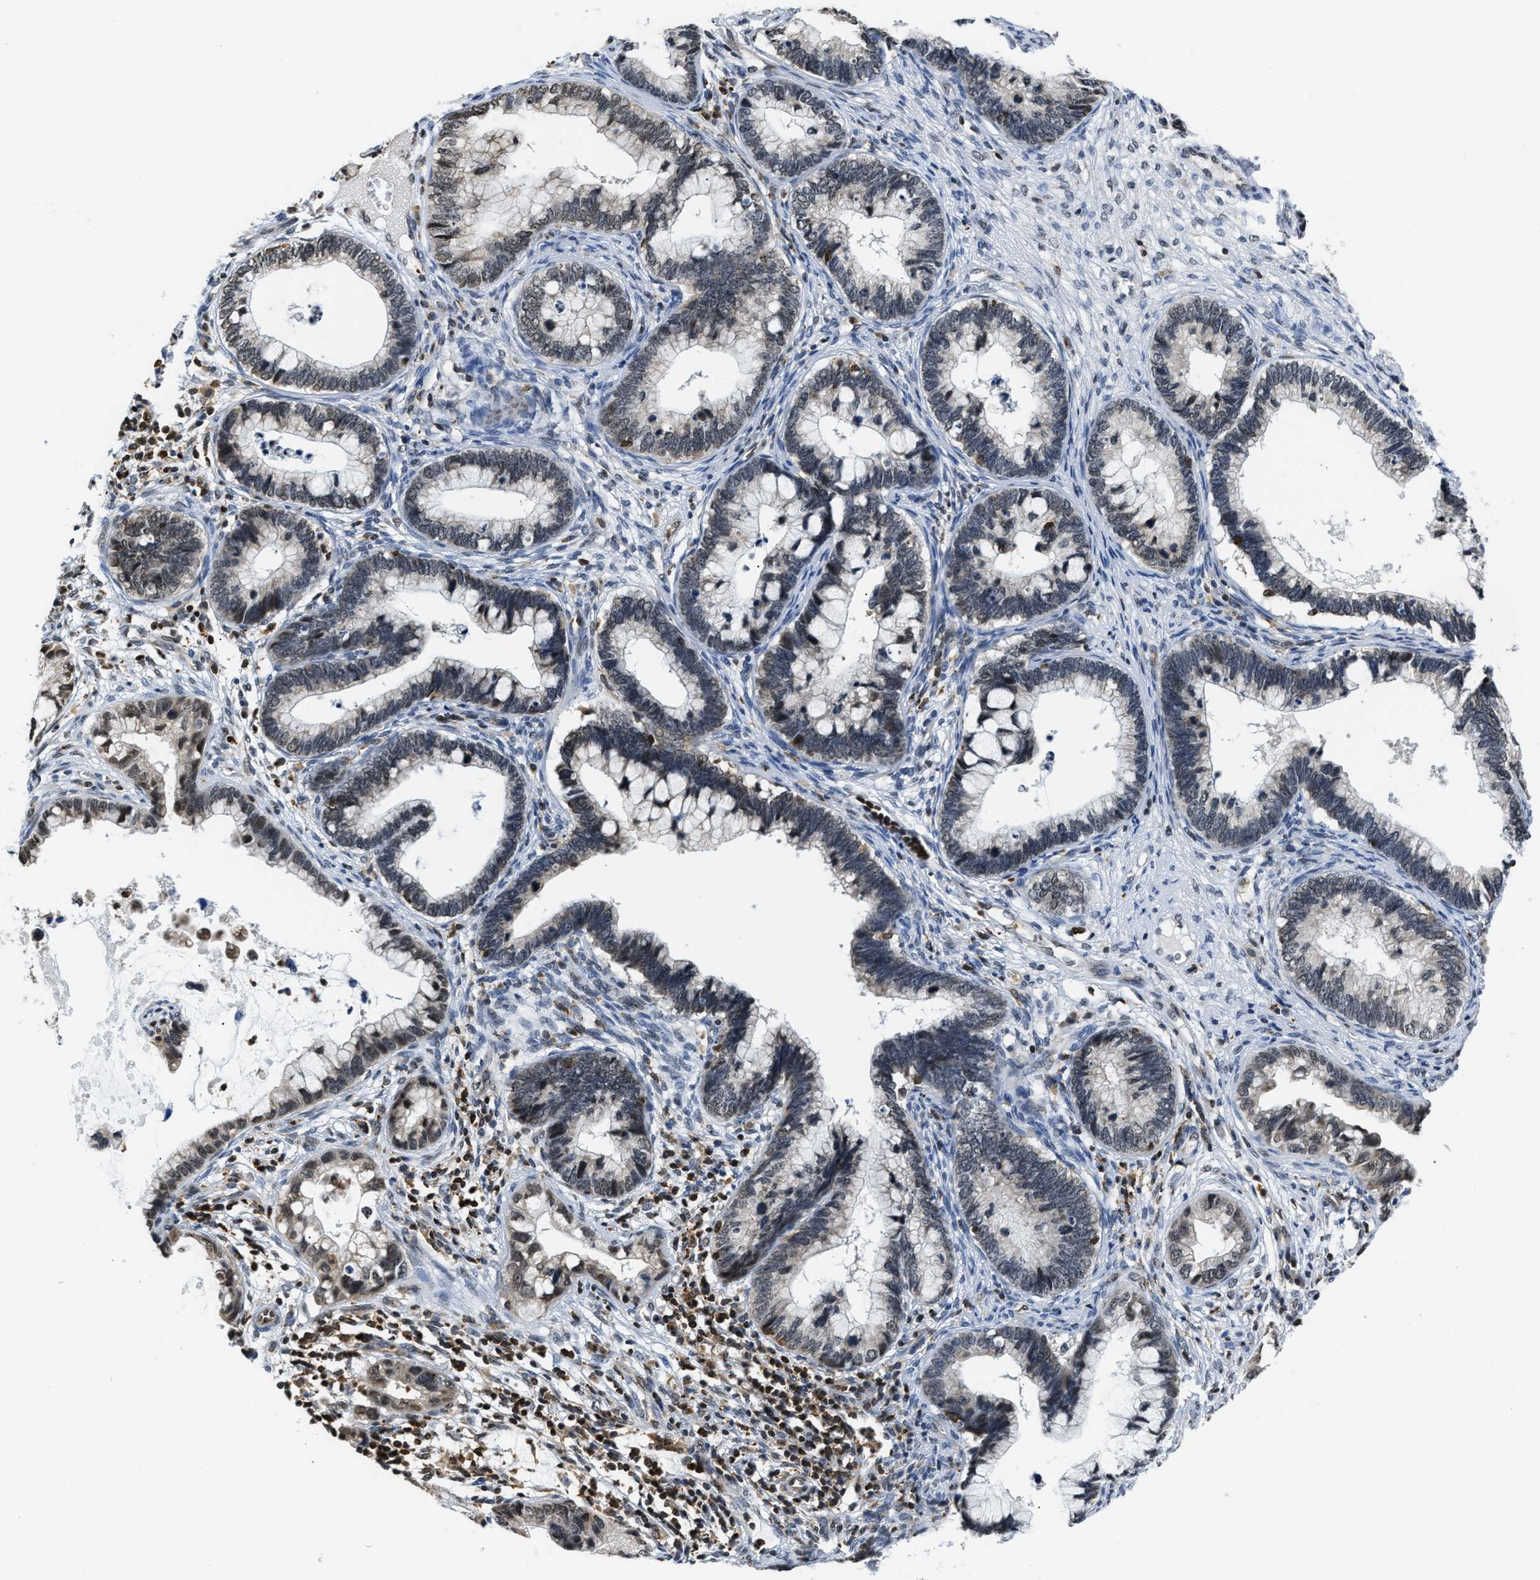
{"staining": {"intensity": "weak", "quantity": "<25%", "location": "nuclear"}, "tissue": "cervical cancer", "cell_type": "Tumor cells", "image_type": "cancer", "snomed": [{"axis": "morphology", "description": "Adenocarcinoma, NOS"}, {"axis": "topography", "description": "Cervix"}], "caption": "Immunohistochemistry of cervical adenocarcinoma shows no staining in tumor cells.", "gene": "STK10", "patient": {"sex": "female", "age": 44}}